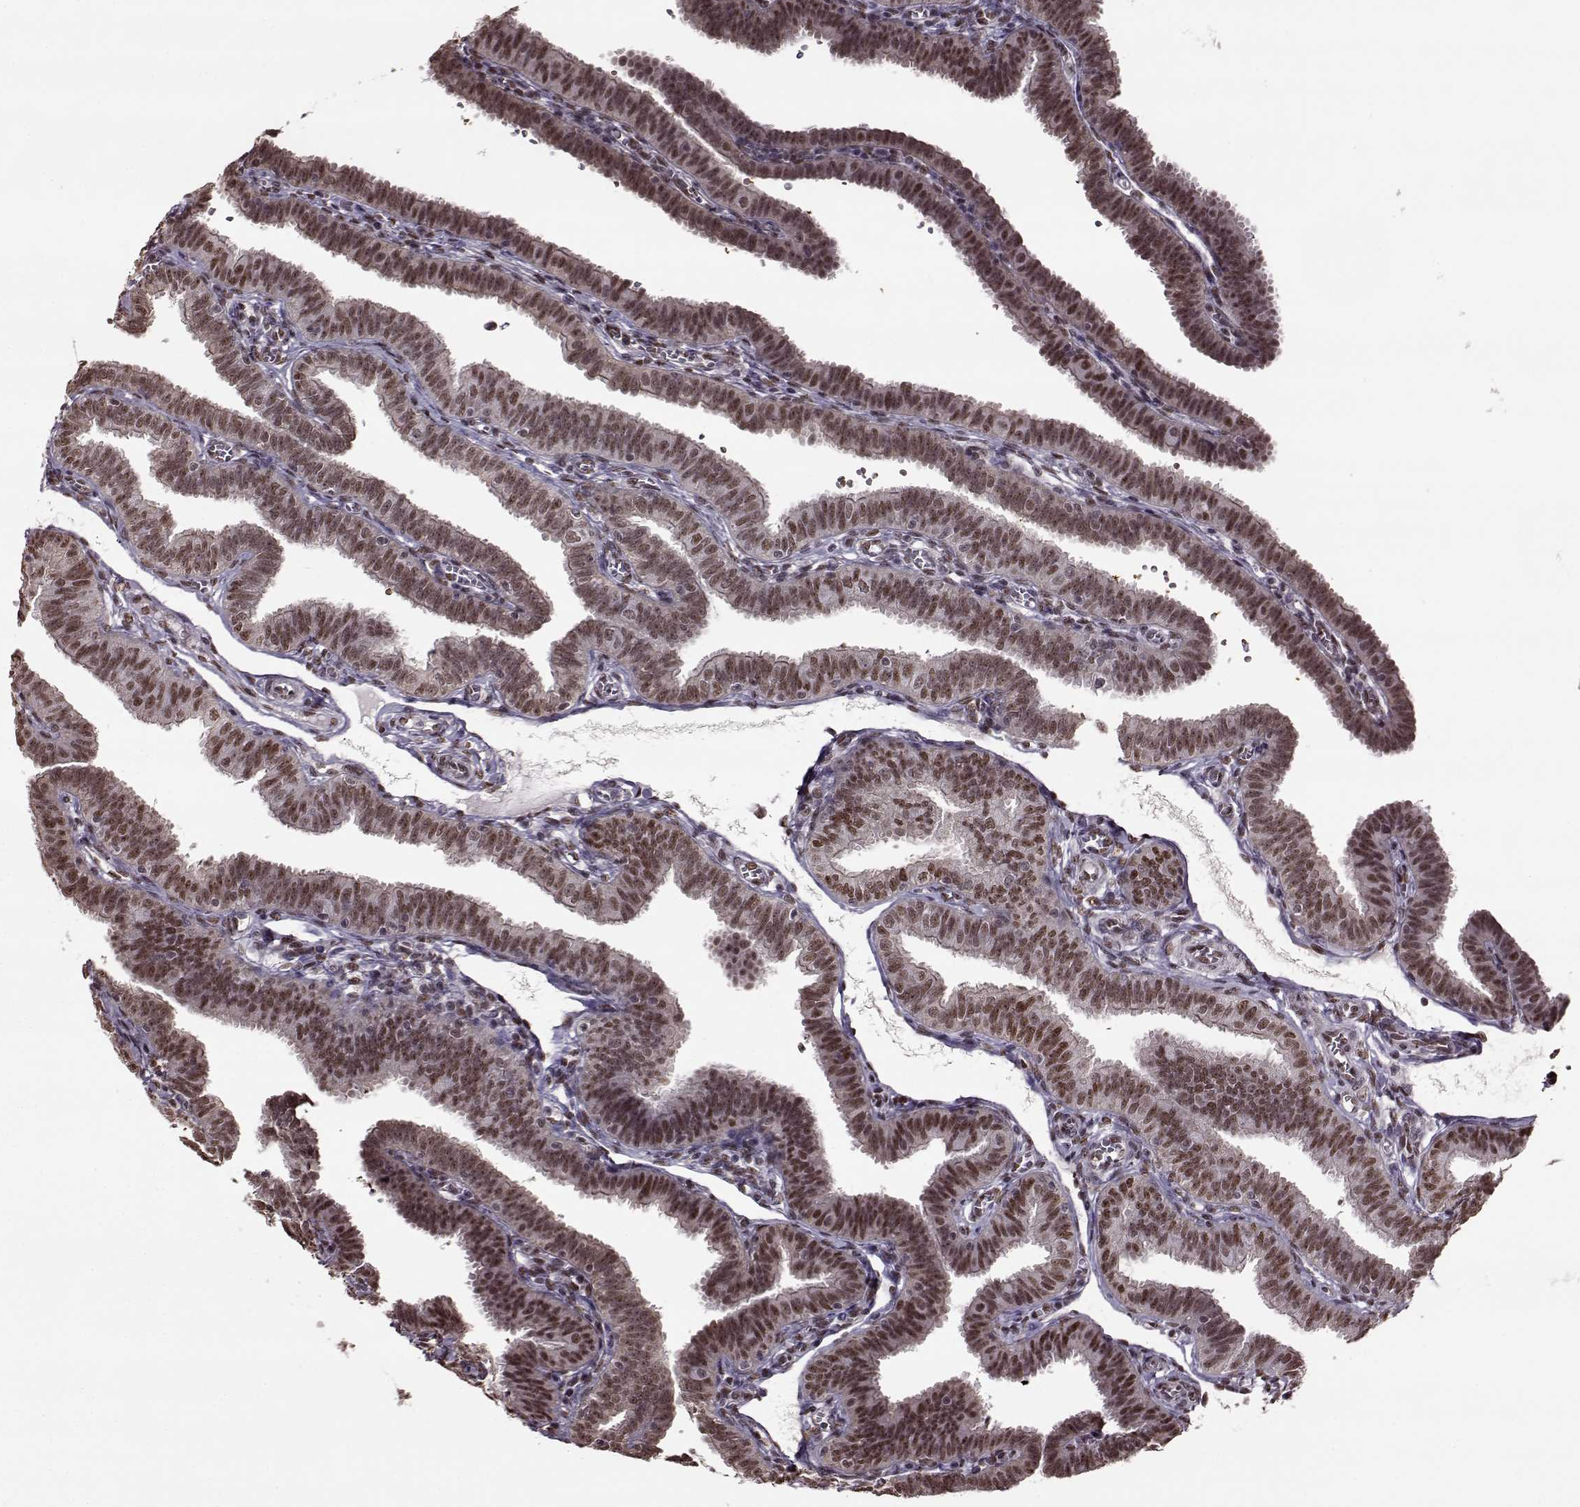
{"staining": {"intensity": "weak", "quantity": ">75%", "location": "nuclear"}, "tissue": "fallopian tube", "cell_type": "Glandular cells", "image_type": "normal", "snomed": [{"axis": "morphology", "description": "Normal tissue, NOS"}, {"axis": "topography", "description": "Fallopian tube"}], "caption": "IHC of benign fallopian tube reveals low levels of weak nuclear staining in about >75% of glandular cells.", "gene": "FTO", "patient": {"sex": "female", "age": 25}}